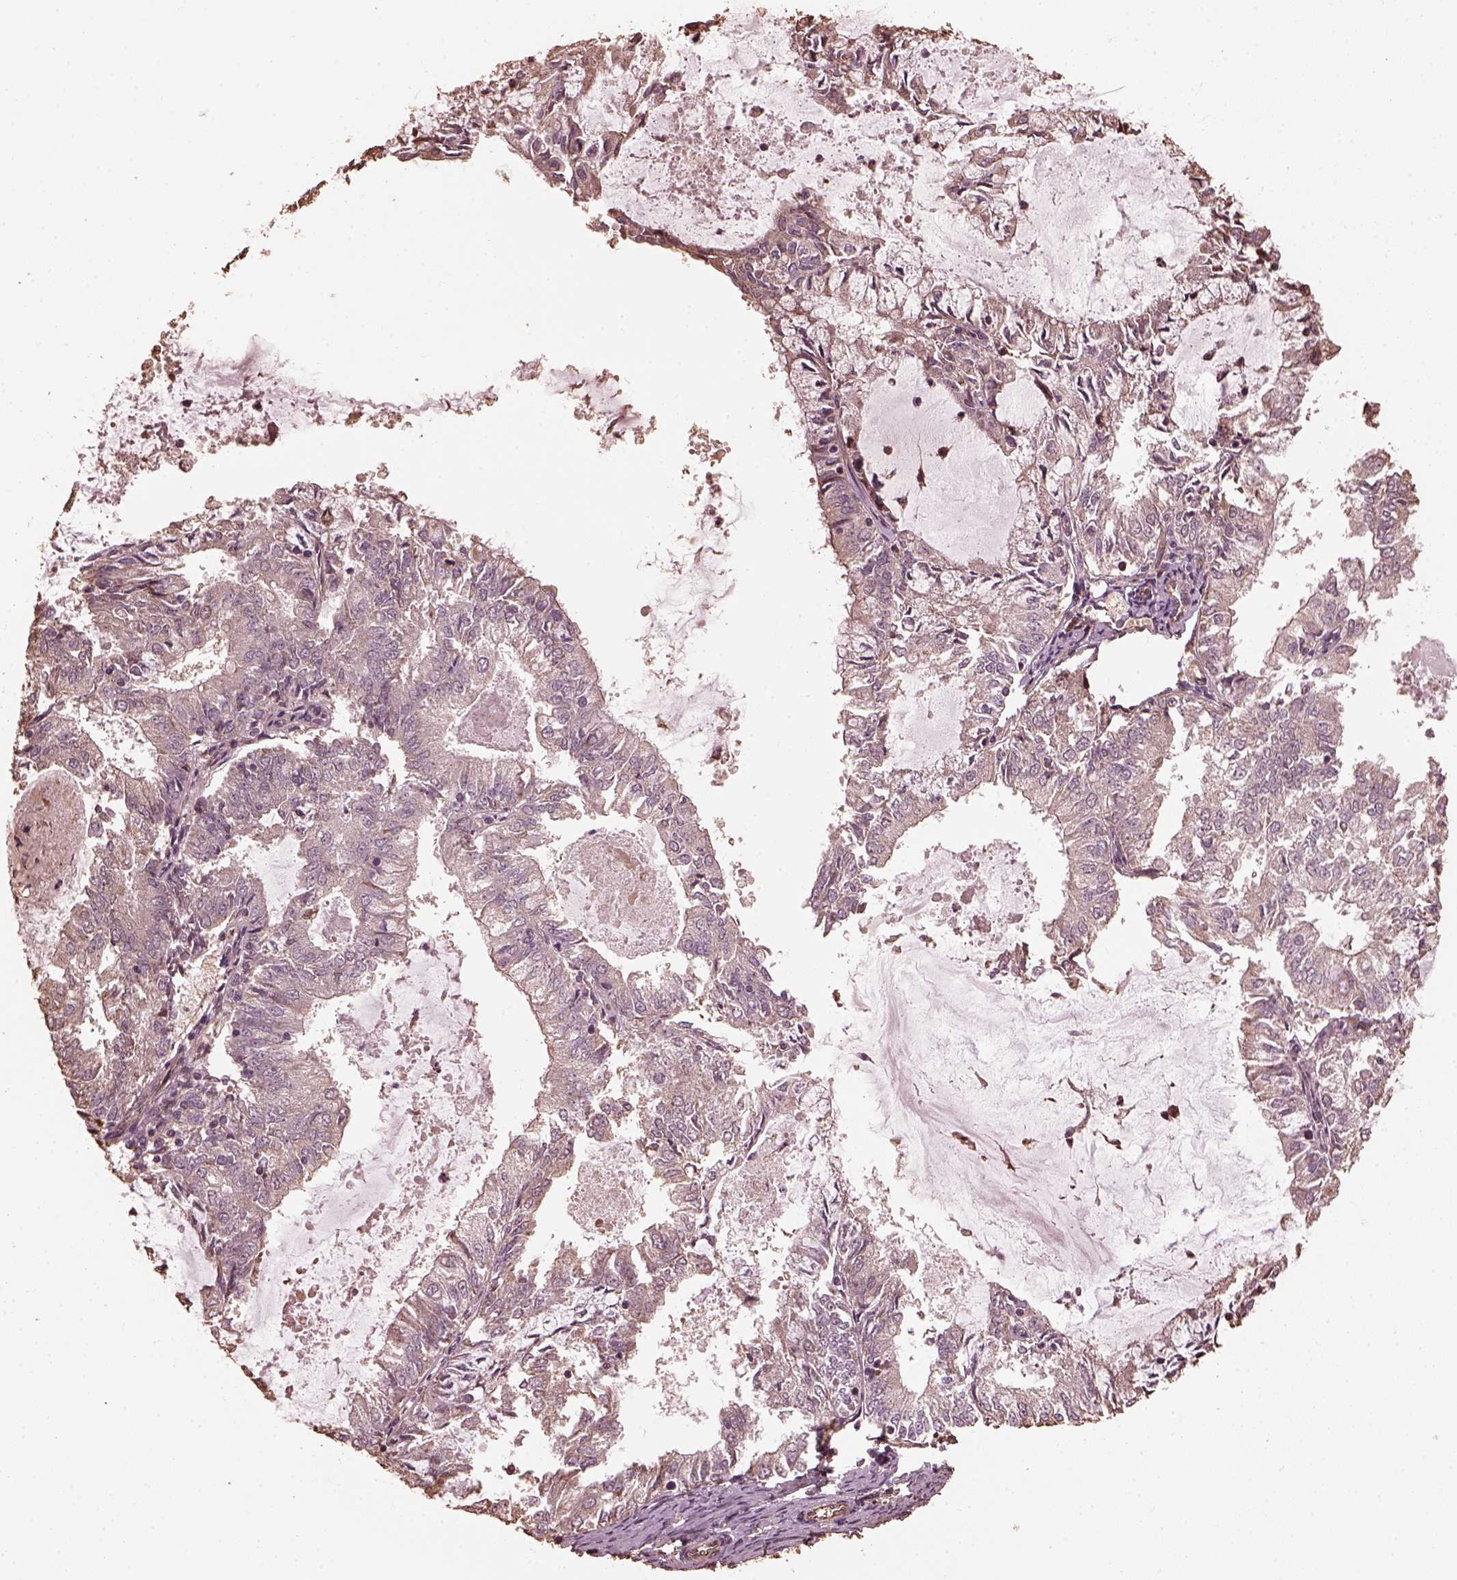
{"staining": {"intensity": "negative", "quantity": "none", "location": "none"}, "tissue": "endometrial cancer", "cell_type": "Tumor cells", "image_type": "cancer", "snomed": [{"axis": "morphology", "description": "Adenocarcinoma, NOS"}, {"axis": "topography", "description": "Endometrium"}], "caption": "IHC of human adenocarcinoma (endometrial) reveals no positivity in tumor cells.", "gene": "GTPBP1", "patient": {"sex": "female", "age": 57}}